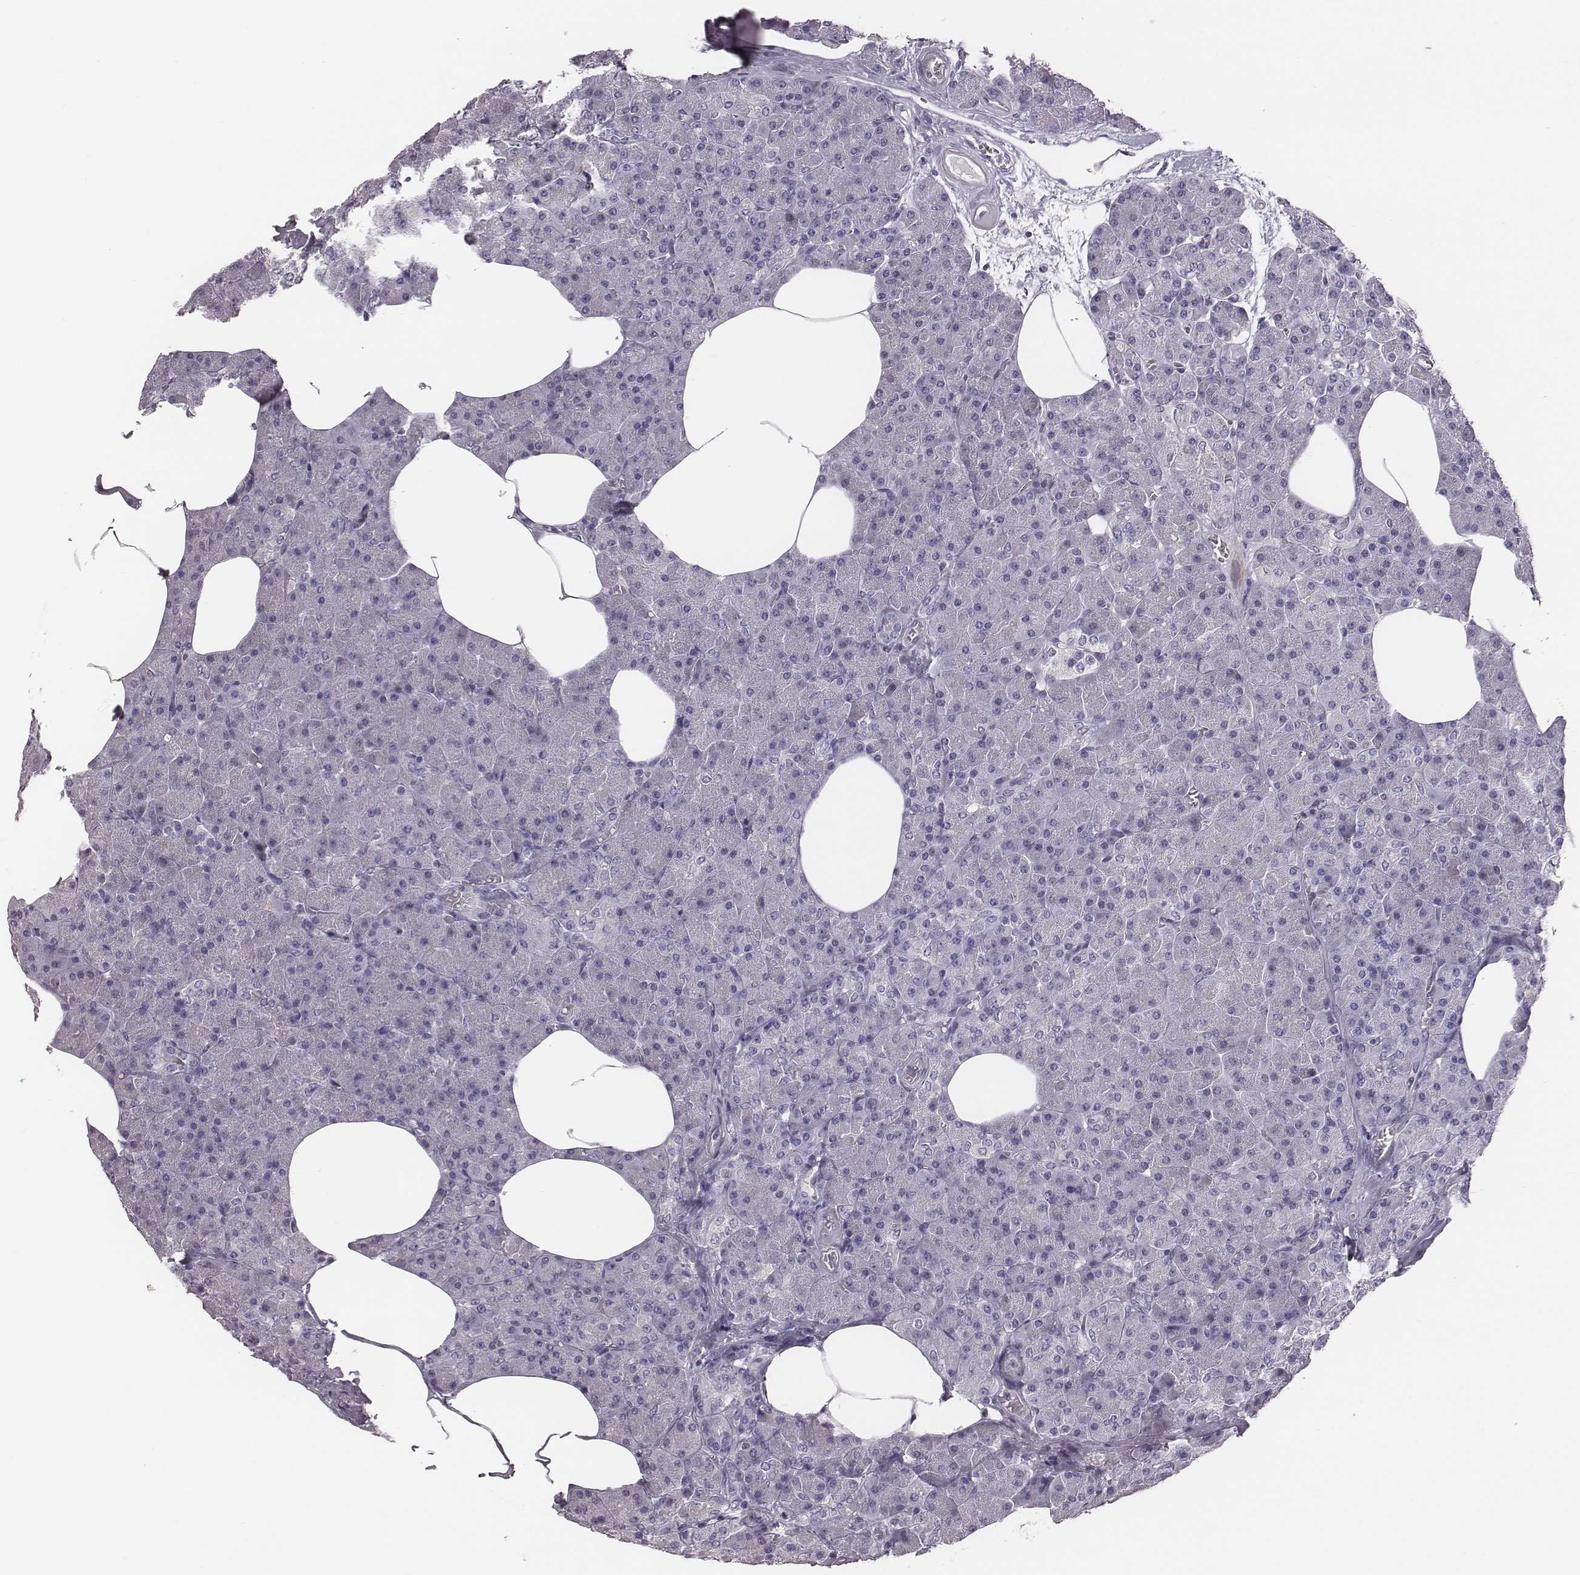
{"staining": {"intensity": "negative", "quantity": "none", "location": "none"}, "tissue": "pancreas", "cell_type": "Exocrine glandular cells", "image_type": "normal", "snomed": [{"axis": "morphology", "description": "Normal tissue, NOS"}, {"axis": "topography", "description": "Pancreas"}], "caption": "High magnification brightfield microscopy of benign pancreas stained with DAB (brown) and counterstained with hematoxylin (blue): exocrine glandular cells show no significant staining.", "gene": "CSHL1", "patient": {"sex": "female", "age": 45}}